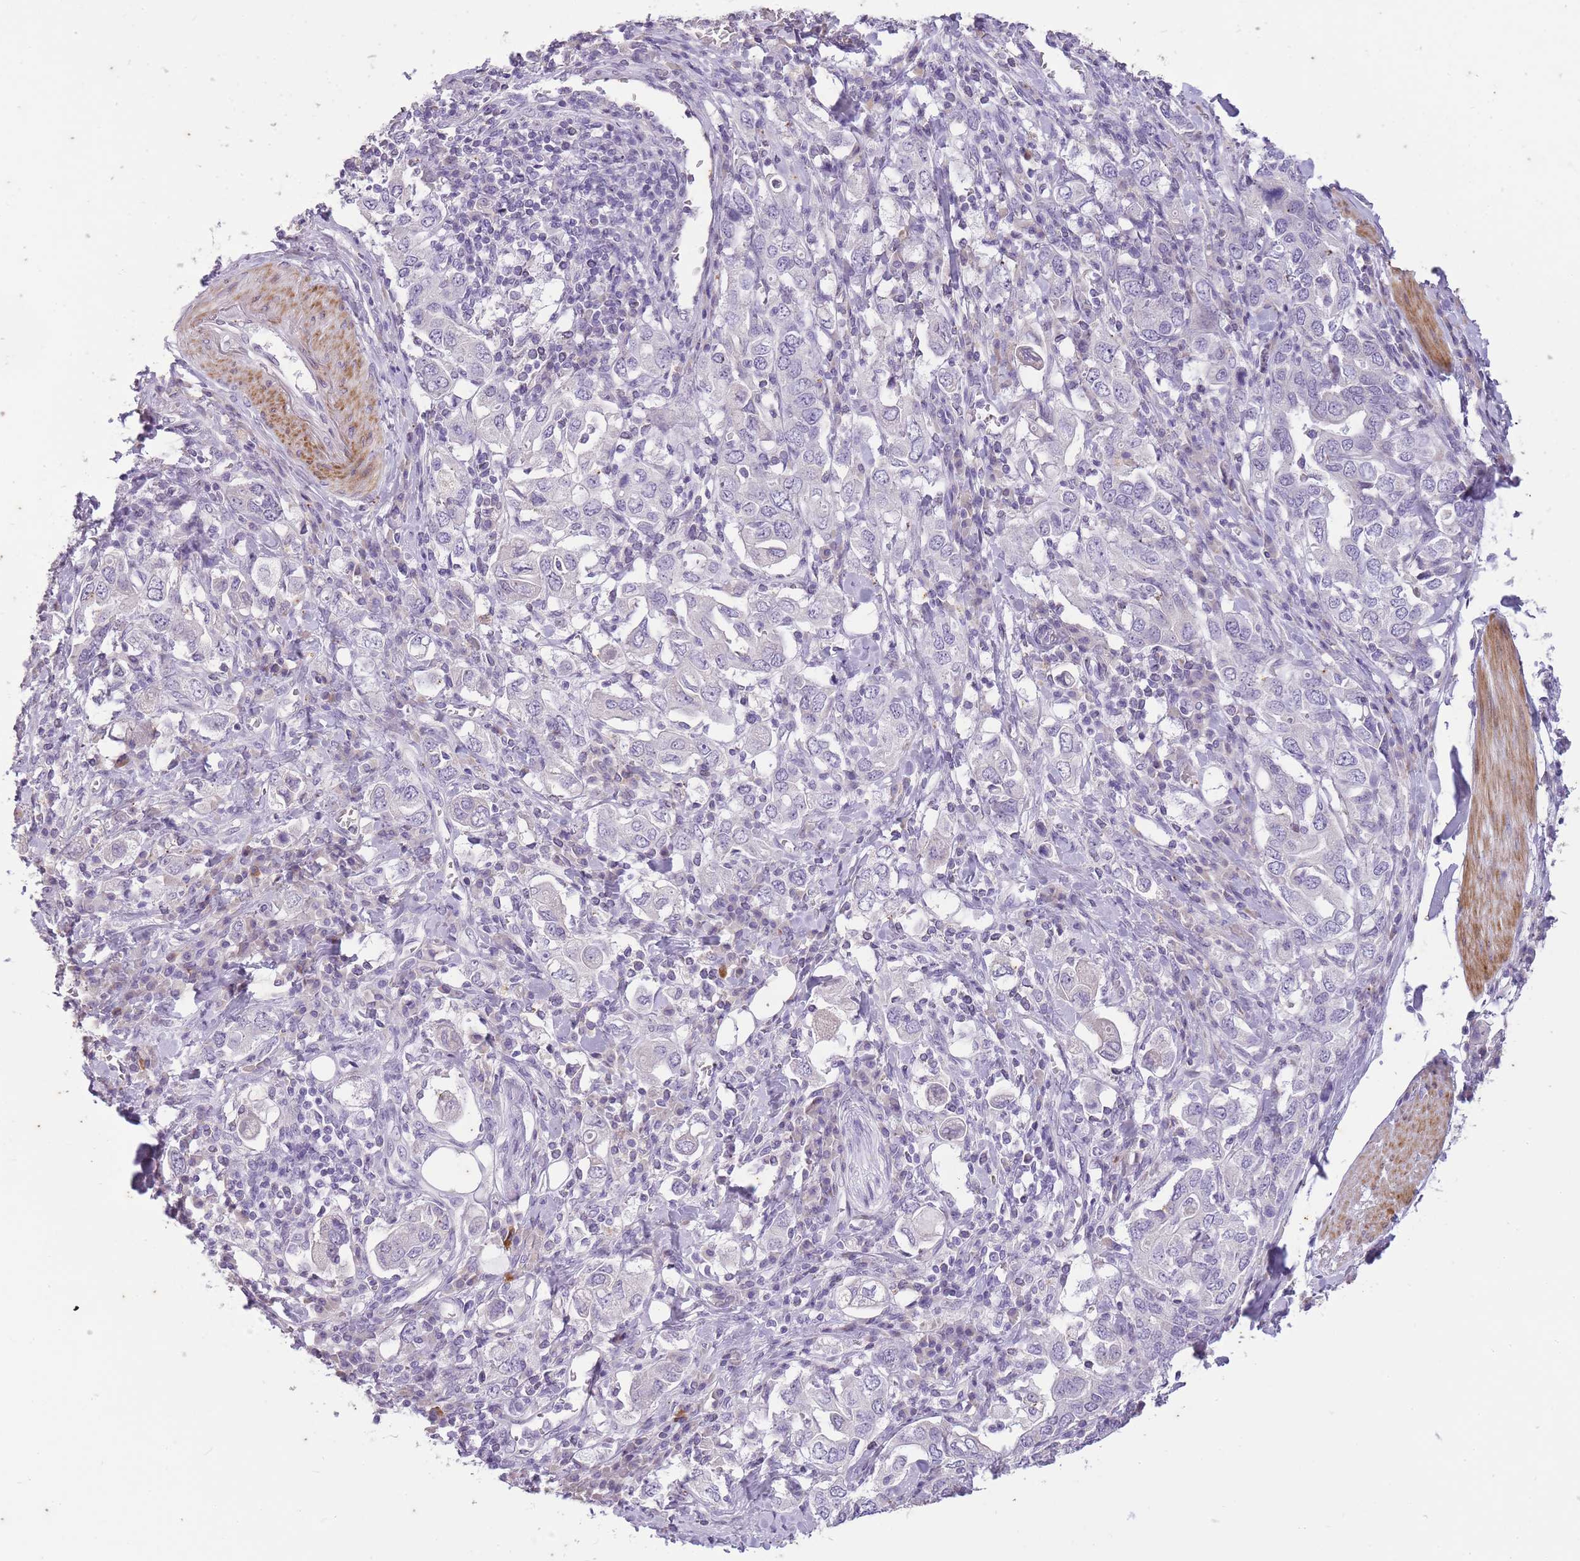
{"staining": {"intensity": "negative", "quantity": "none", "location": "none"}, "tissue": "stomach cancer", "cell_type": "Tumor cells", "image_type": "cancer", "snomed": [{"axis": "morphology", "description": "Adenocarcinoma, NOS"}, {"axis": "topography", "description": "Stomach, upper"}, {"axis": "topography", "description": "Stomach"}], "caption": "Immunohistochemistry (IHC) micrograph of neoplastic tissue: human stomach cancer stained with DAB reveals no significant protein positivity in tumor cells.", "gene": "CNTNAP3", "patient": {"sex": "male", "age": 62}}